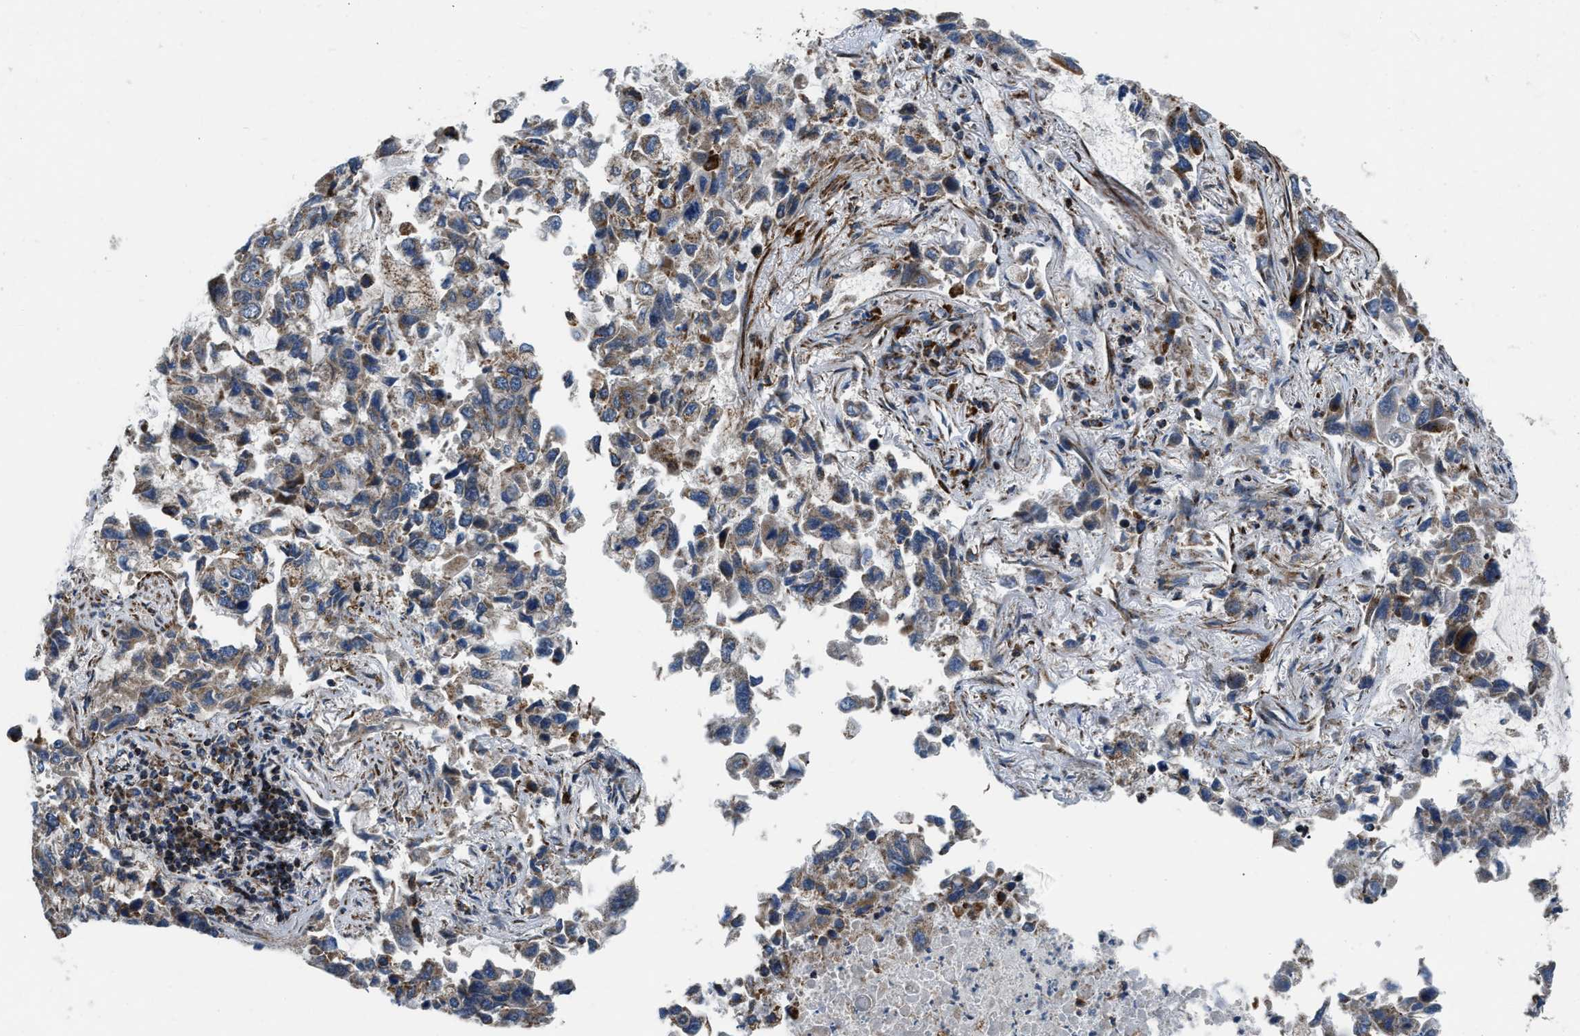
{"staining": {"intensity": "moderate", "quantity": "<25%", "location": "cytoplasmic/membranous"}, "tissue": "lung cancer", "cell_type": "Tumor cells", "image_type": "cancer", "snomed": [{"axis": "morphology", "description": "Adenocarcinoma, NOS"}, {"axis": "topography", "description": "Lung"}], "caption": "Human lung cancer stained with a brown dye shows moderate cytoplasmic/membranous positive expression in about <25% of tumor cells.", "gene": "GSDME", "patient": {"sex": "male", "age": 64}}